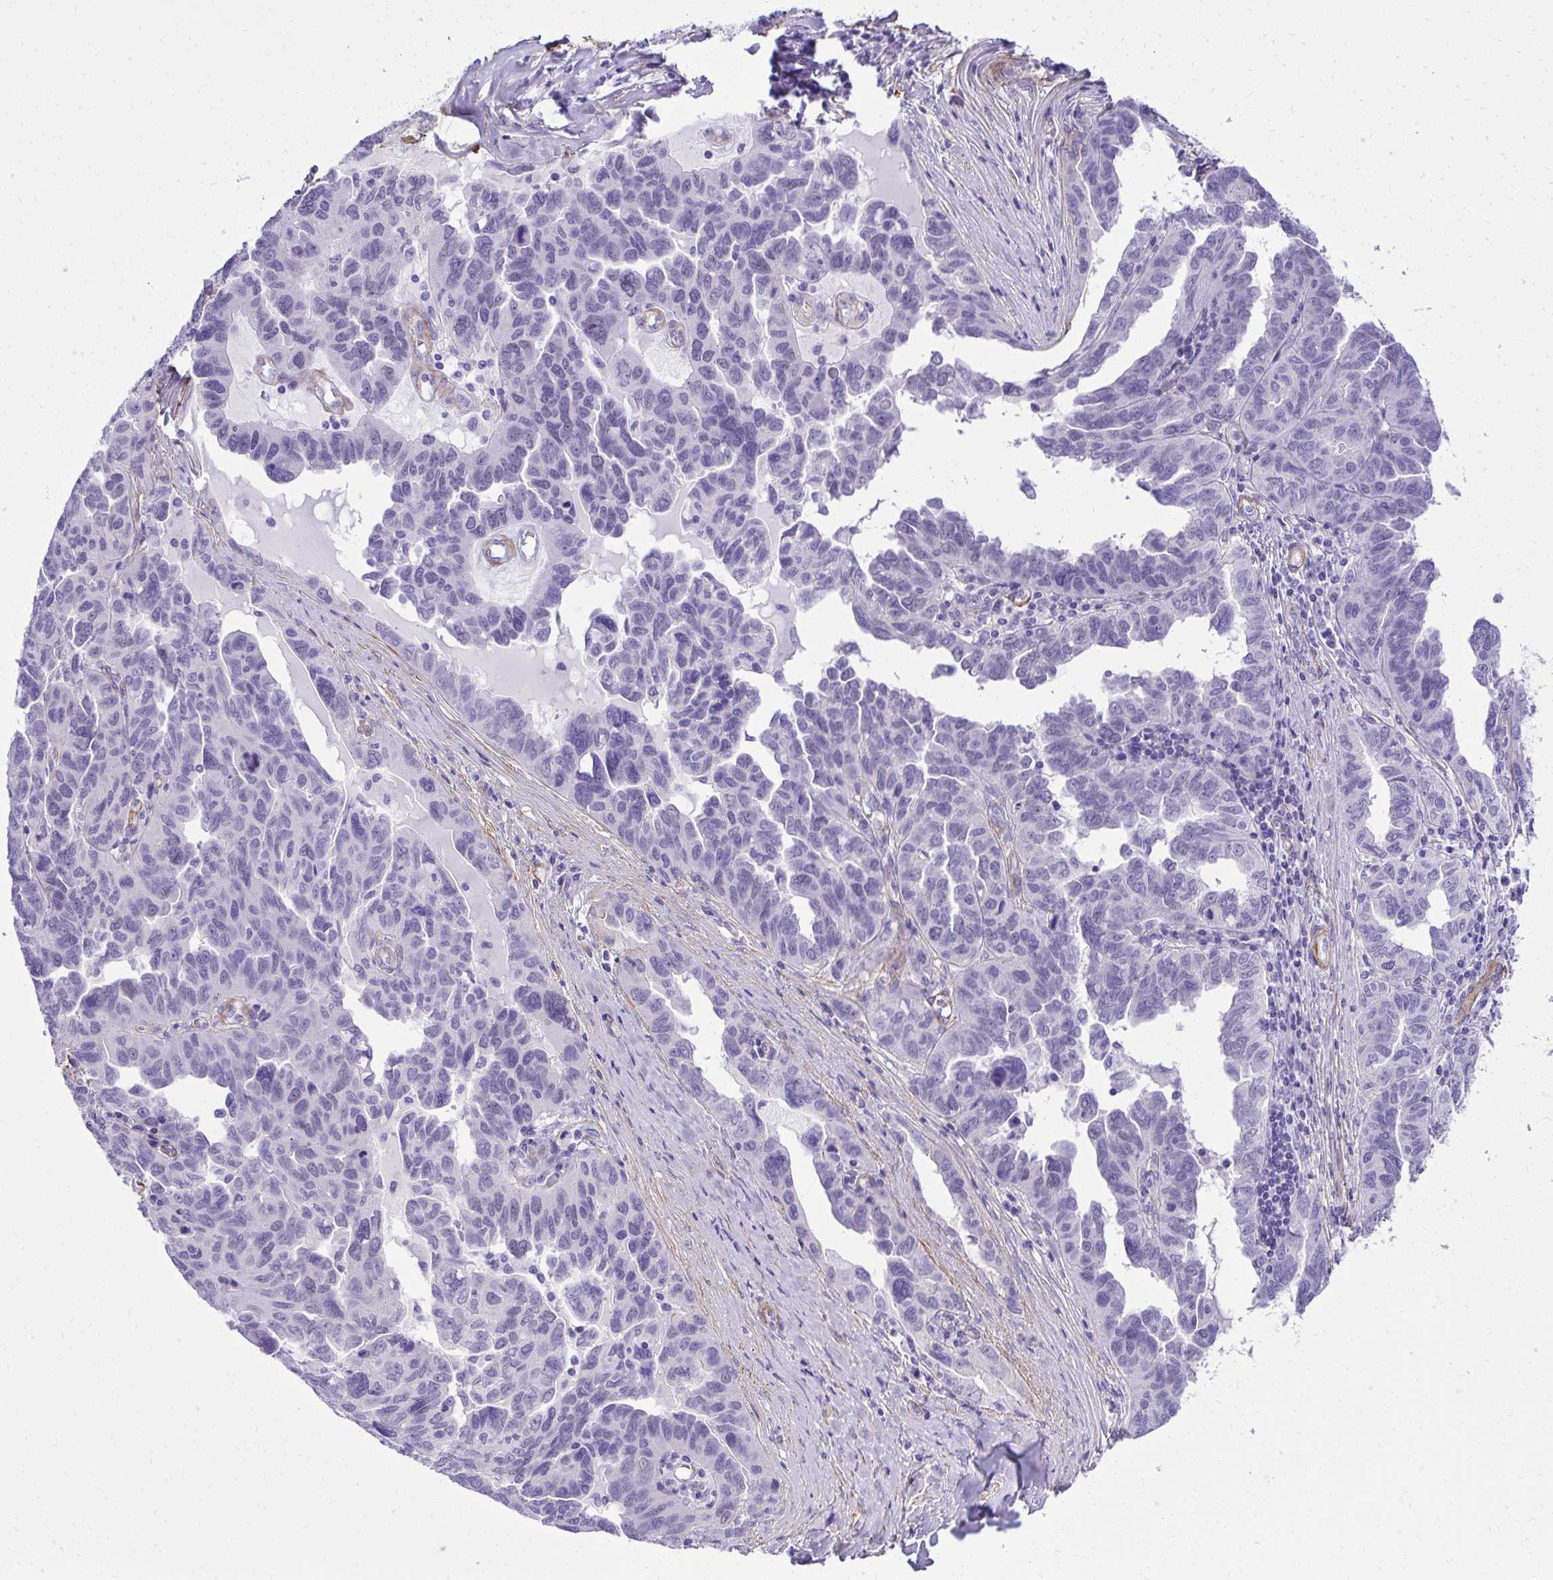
{"staining": {"intensity": "negative", "quantity": "none", "location": "none"}, "tissue": "ovarian cancer", "cell_type": "Tumor cells", "image_type": "cancer", "snomed": [{"axis": "morphology", "description": "Cystadenocarcinoma, serous, NOS"}, {"axis": "topography", "description": "Ovary"}], "caption": "An IHC image of ovarian cancer (serous cystadenocarcinoma) is shown. There is no staining in tumor cells of ovarian cancer (serous cystadenocarcinoma). (DAB IHC visualized using brightfield microscopy, high magnification).", "gene": "PITPNM3", "patient": {"sex": "female", "age": 64}}